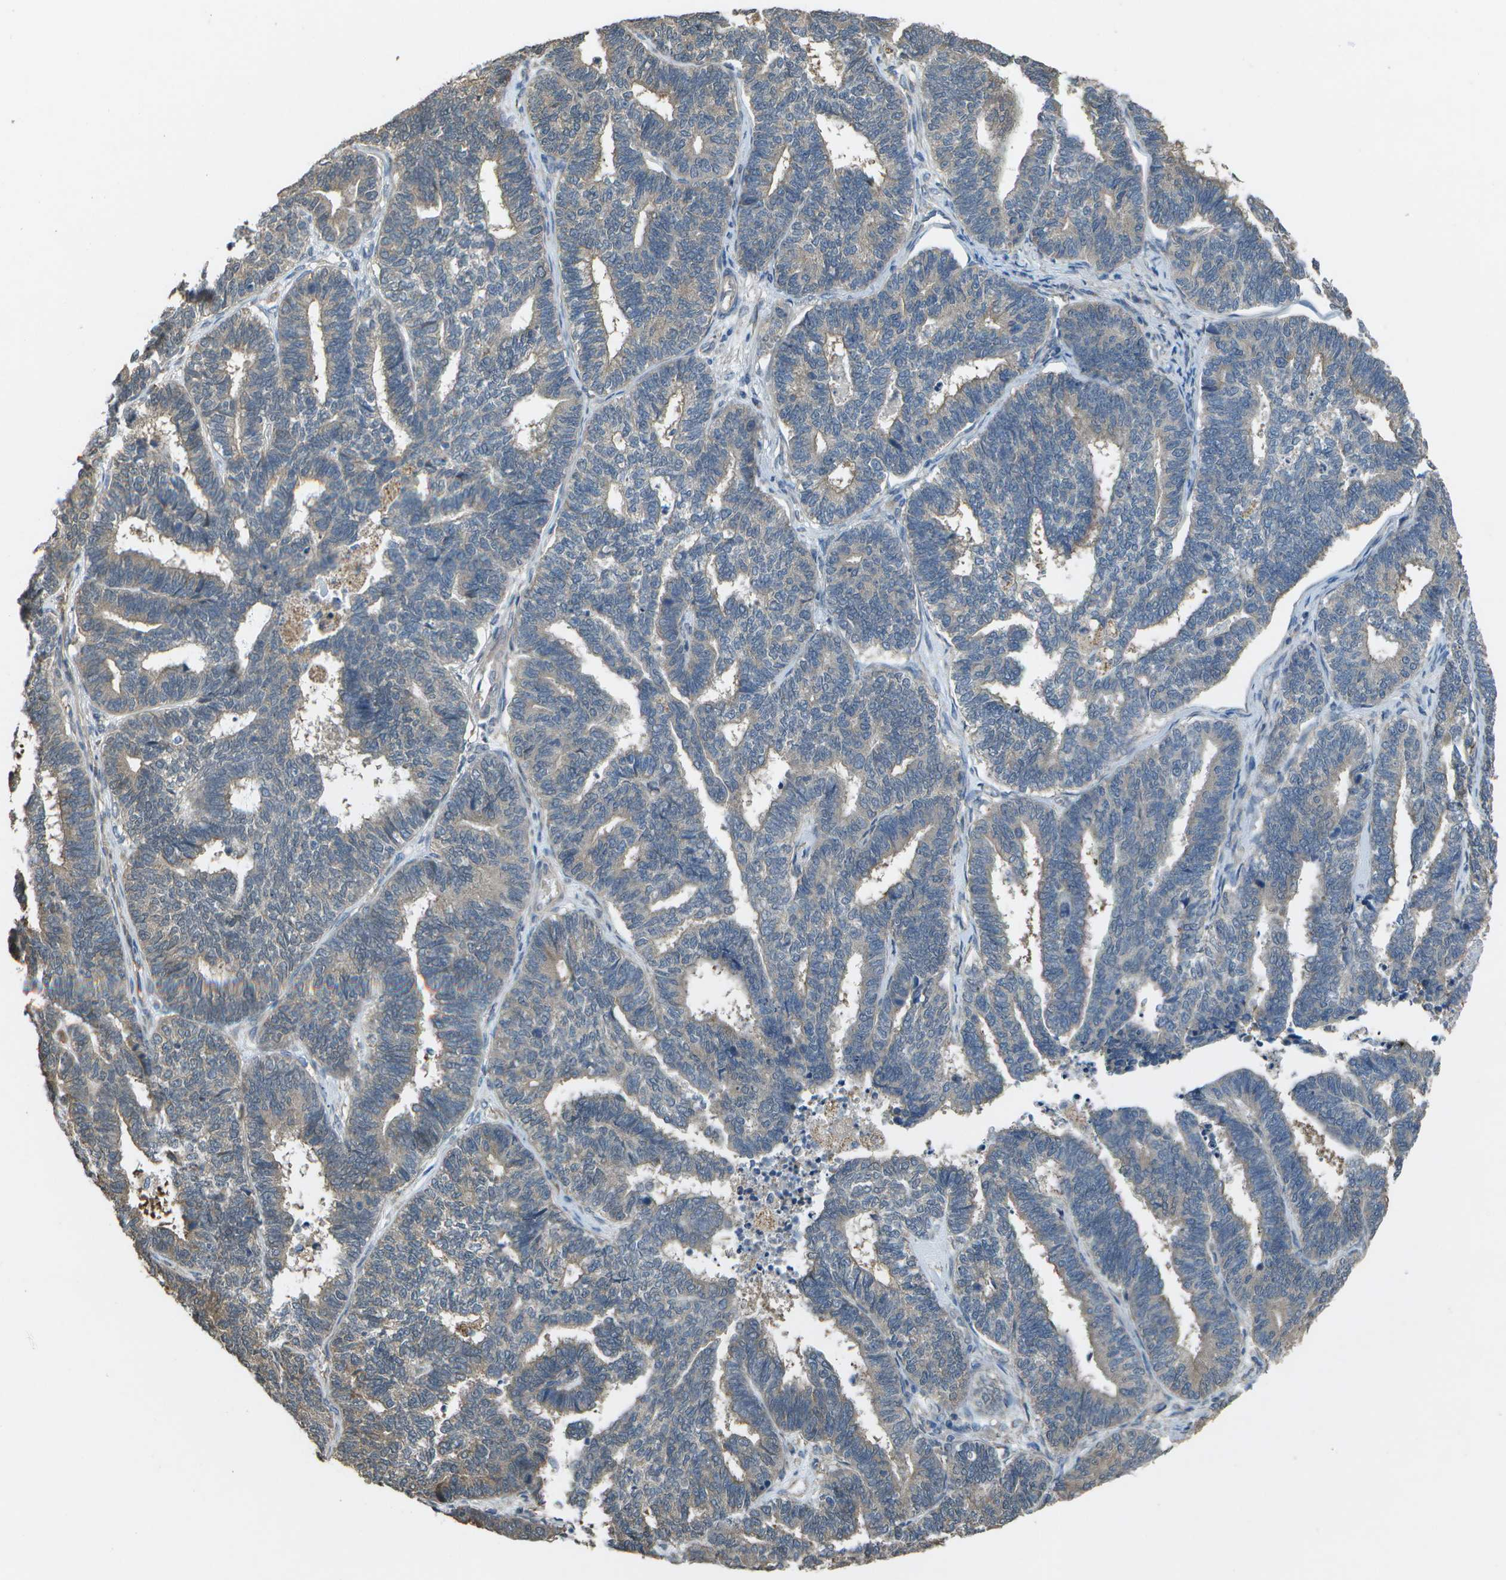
{"staining": {"intensity": "weak", "quantity": "25%-75%", "location": "cytoplasmic/membranous"}, "tissue": "endometrial cancer", "cell_type": "Tumor cells", "image_type": "cancer", "snomed": [{"axis": "morphology", "description": "Adenocarcinoma, NOS"}, {"axis": "topography", "description": "Endometrium"}], "caption": "Endometrial cancer (adenocarcinoma) tissue displays weak cytoplasmic/membranous expression in approximately 25%-75% of tumor cells", "gene": "CLNS1A", "patient": {"sex": "female", "age": 70}}